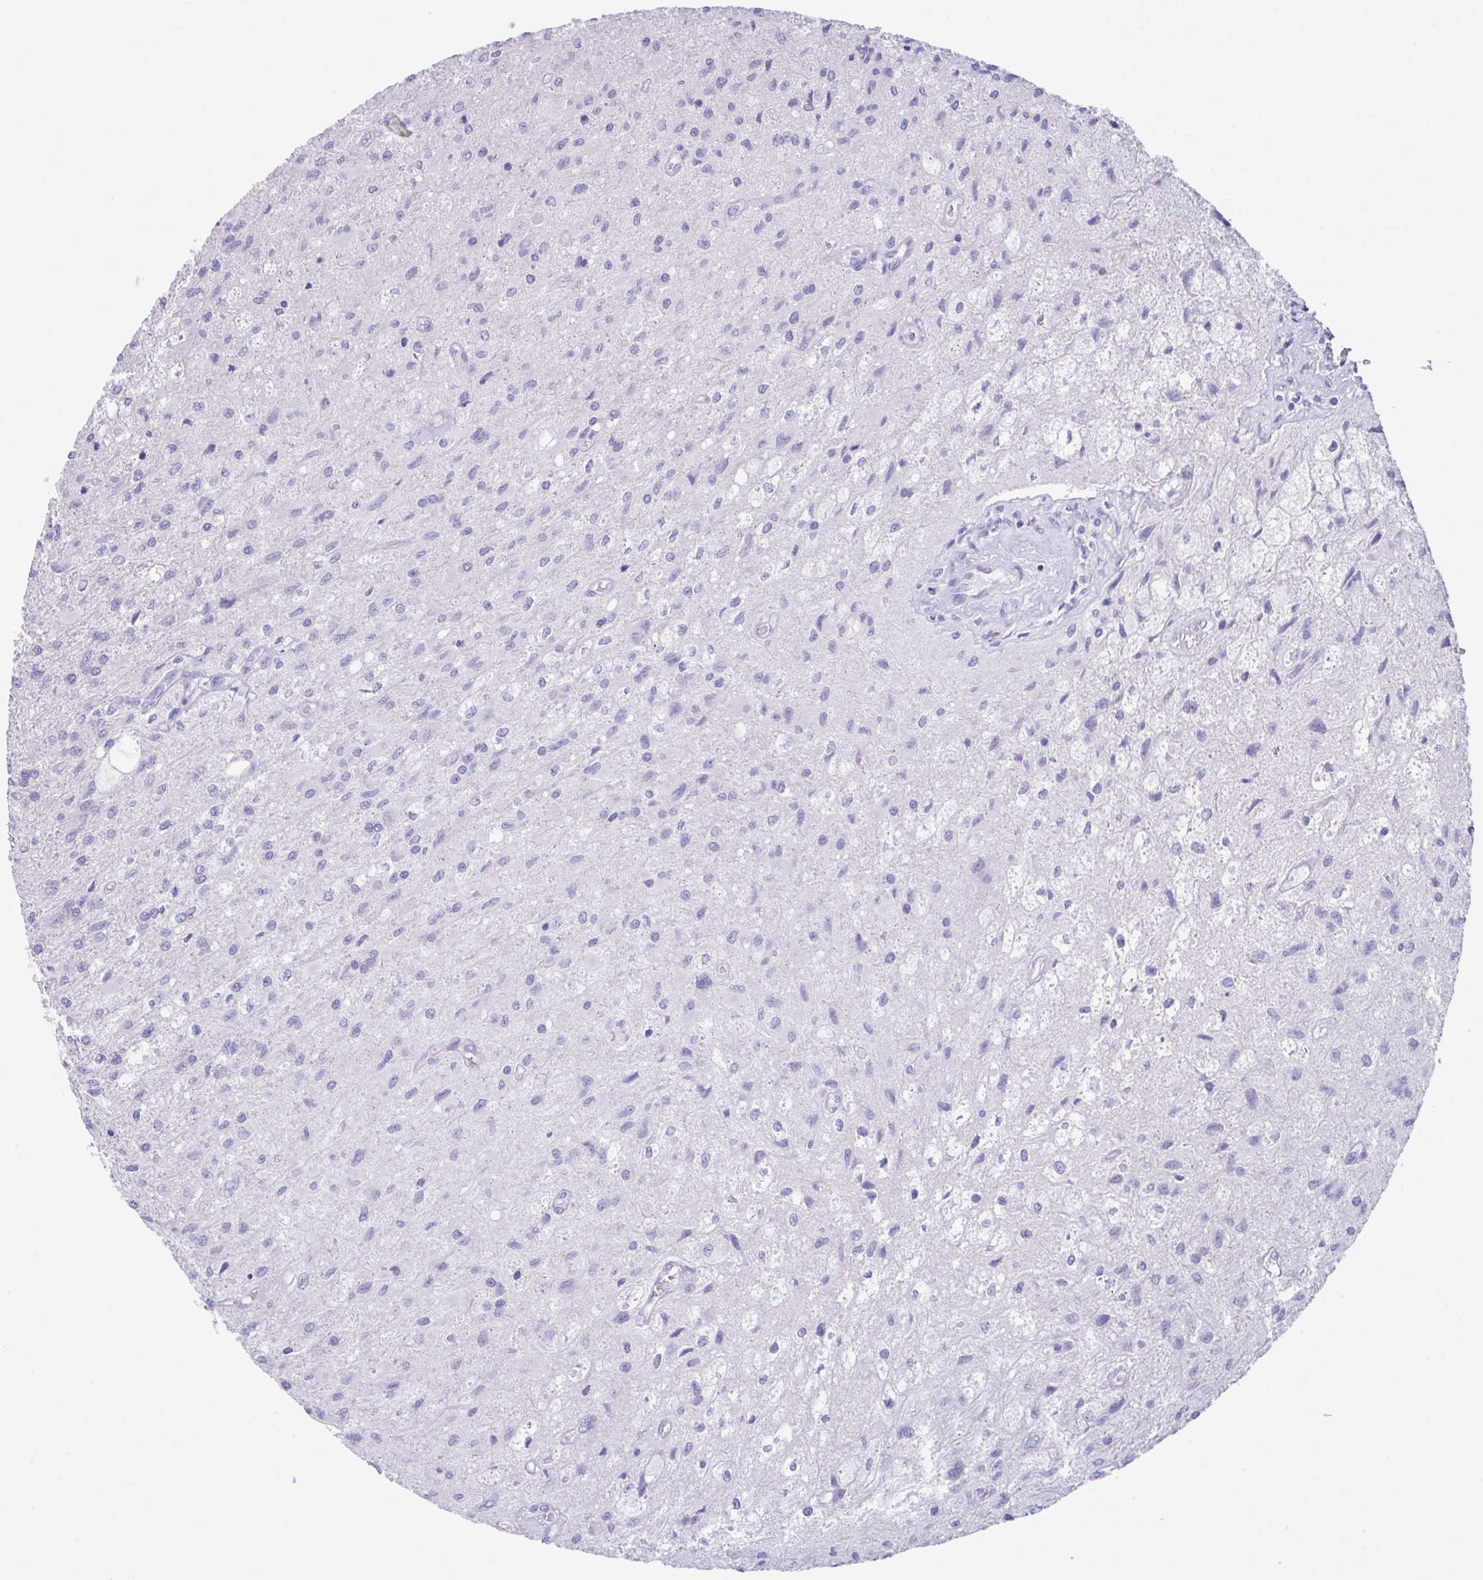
{"staining": {"intensity": "negative", "quantity": "none", "location": "none"}, "tissue": "glioma", "cell_type": "Tumor cells", "image_type": "cancer", "snomed": [{"axis": "morphology", "description": "Glioma, malignant, High grade"}, {"axis": "topography", "description": "Brain"}], "caption": "High magnification brightfield microscopy of glioma stained with DAB (brown) and counterstained with hematoxylin (blue): tumor cells show no significant positivity.", "gene": "HACD4", "patient": {"sex": "female", "age": 70}}